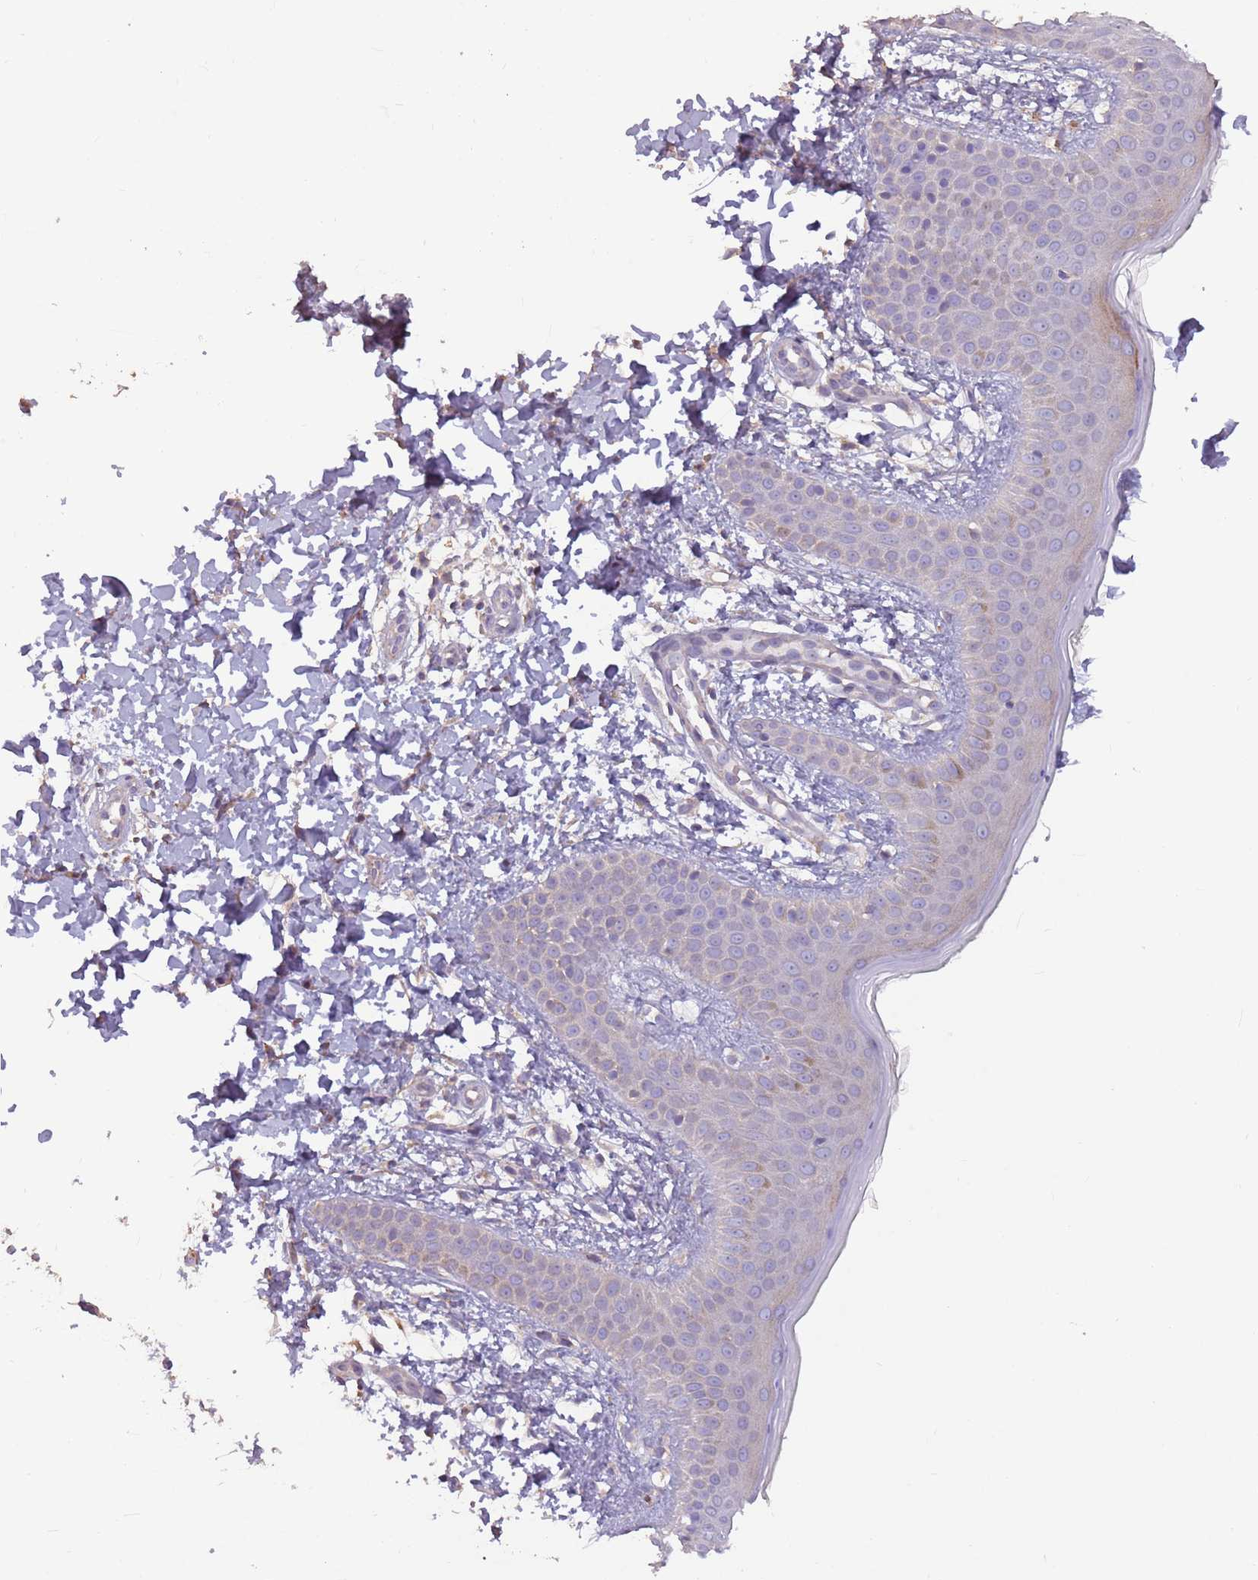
{"staining": {"intensity": "weak", "quantity": ">75%", "location": "cytoplasmic/membranous"}, "tissue": "skin", "cell_type": "Fibroblasts", "image_type": "normal", "snomed": [{"axis": "morphology", "description": "Normal tissue, NOS"}, {"axis": "topography", "description": "Skin"}], "caption": "Immunohistochemical staining of unremarkable human skin shows >75% levels of weak cytoplasmic/membranous protein staining in approximately >75% of fibroblasts.", "gene": "MBD3L1", "patient": {"sex": "male", "age": 36}}